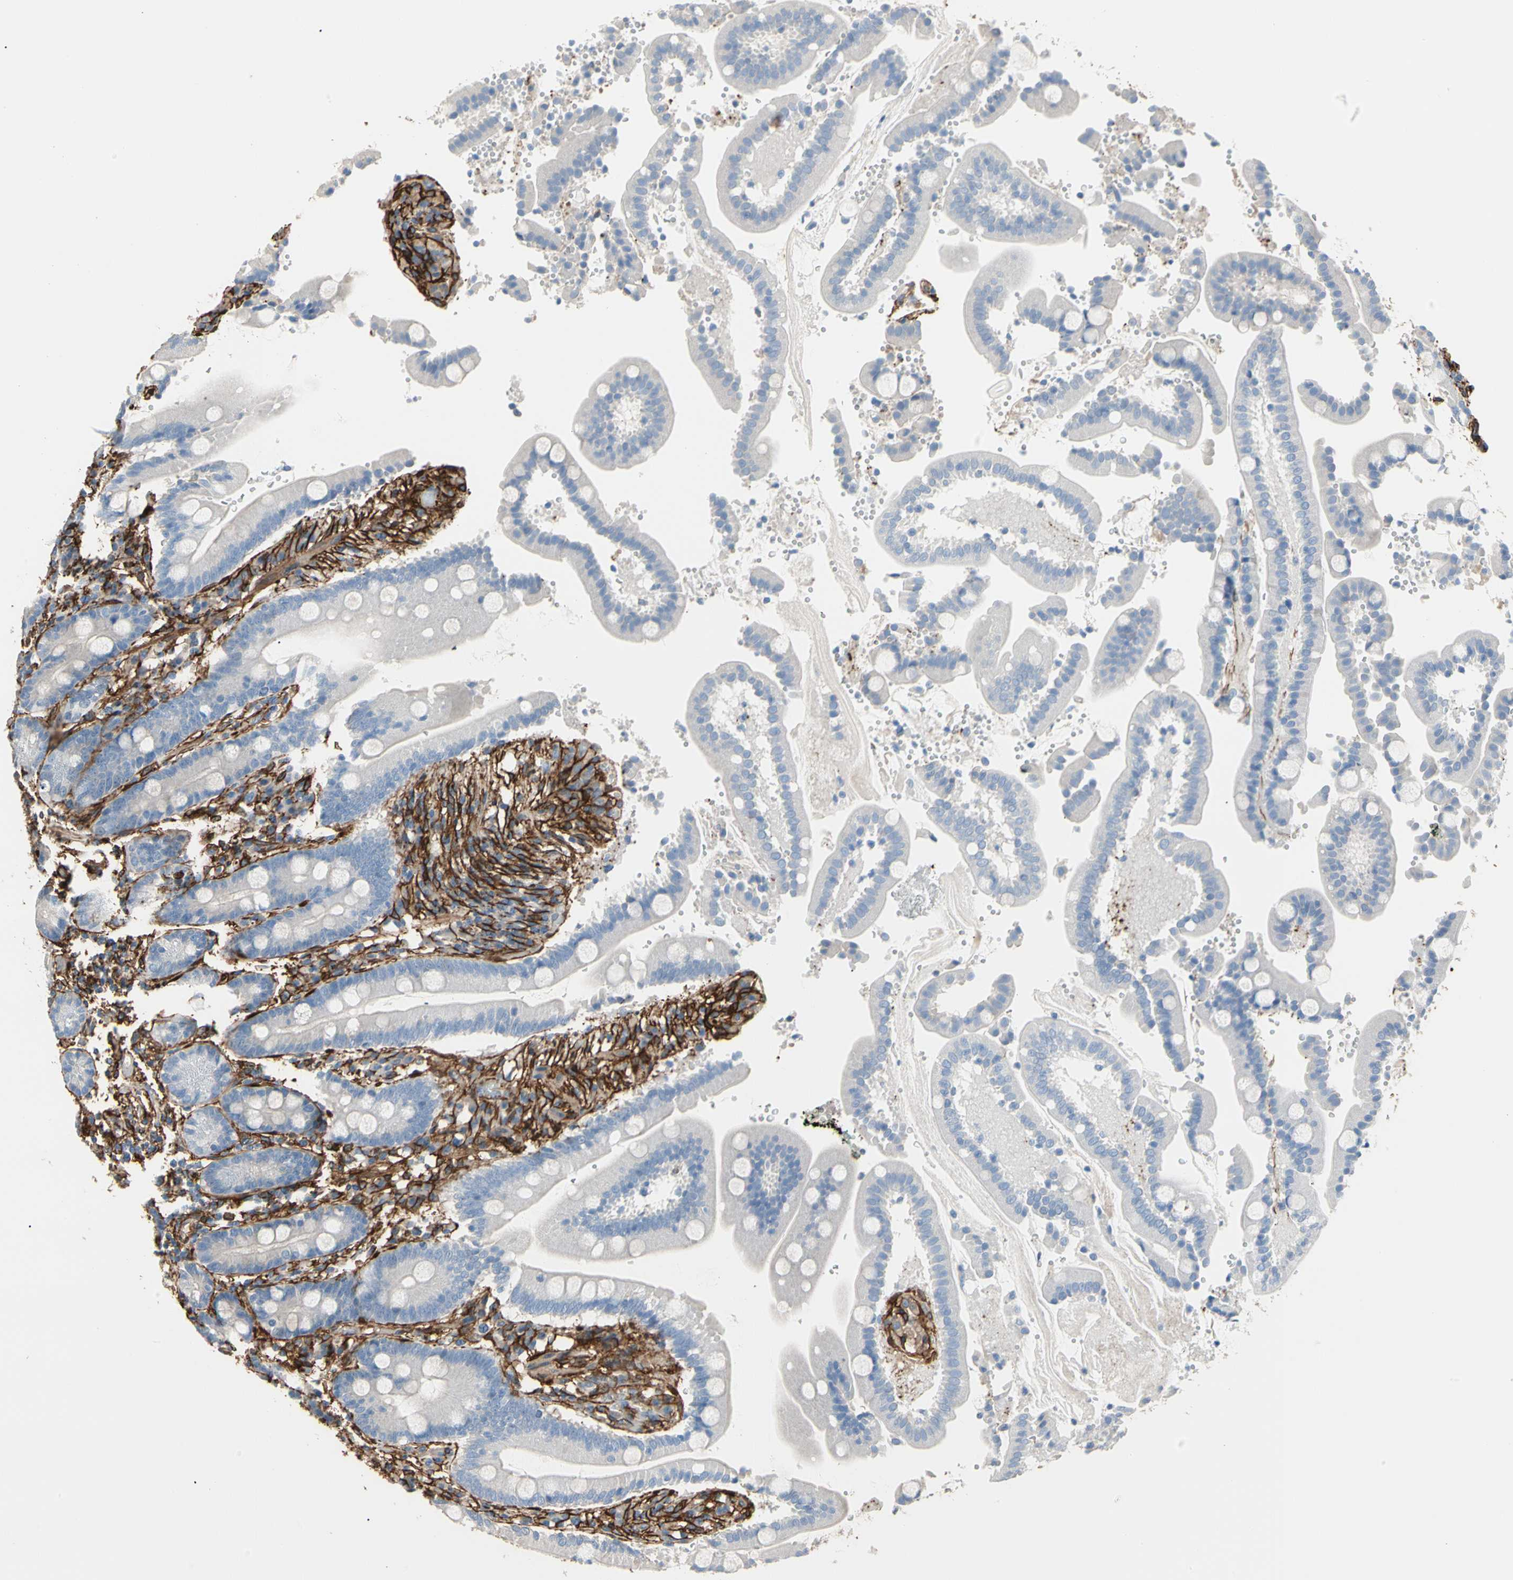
{"staining": {"intensity": "negative", "quantity": "none", "location": "none"}, "tissue": "duodenum", "cell_type": "Glandular cells", "image_type": "normal", "snomed": [{"axis": "morphology", "description": "Normal tissue, NOS"}, {"axis": "topography", "description": "Small intestine, NOS"}], "caption": "A high-resolution photomicrograph shows immunohistochemistry (IHC) staining of unremarkable duodenum, which displays no significant positivity in glandular cells.", "gene": "EPB41L2", "patient": {"sex": "female", "age": 71}}